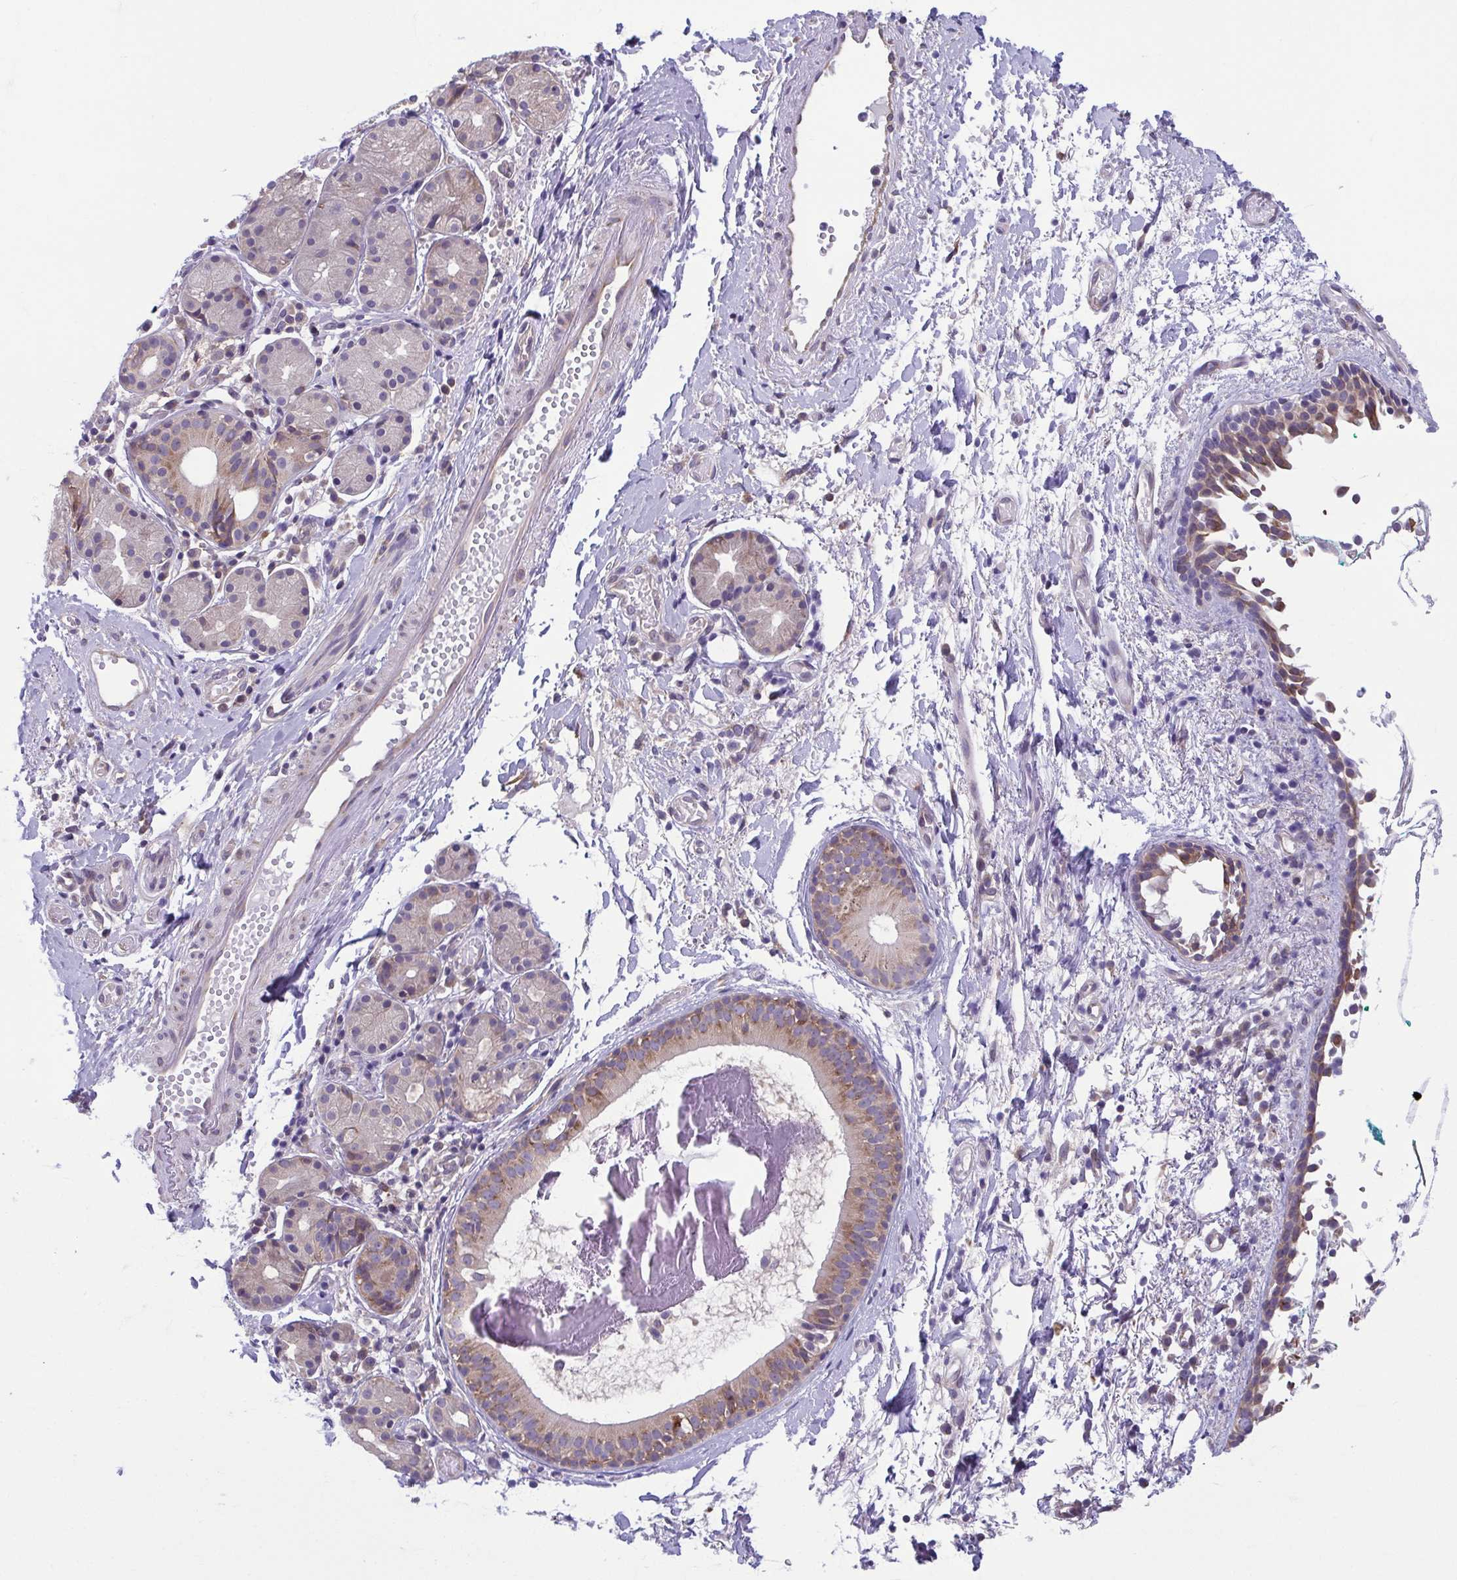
{"staining": {"intensity": "moderate", "quantity": "25%-75%", "location": "cytoplasmic/membranous"}, "tissue": "nasopharynx", "cell_type": "Respiratory epithelial cells", "image_type": "normal", "snomed": [{"axis": "morphology", "description": "Normal tissue, NOS"}, {"axis": "morphology", "description": "Basal cell carcinoma"}, {"axis": "topography", "description": "Cartilage tissue"}, {"axis": "topography", "description": "Nasopharynx"}, {"axis": "topography", "description": "Oral tissue"}], "caption": "The micrograph displays immunohistochemical staining of benign nasopharynx. There is moderate cytoplasmic/membranous staining is identified in approximately 25%-75% of respiratory epithelial cells. Using DAB (3,3'-diaminobenzidine) (brown) and hematoxylin (blue) stains, captured at high magnification using brightfield microscopy.", "gene": "TMEM108", "patient": {"sex": "female", "age": 77}}